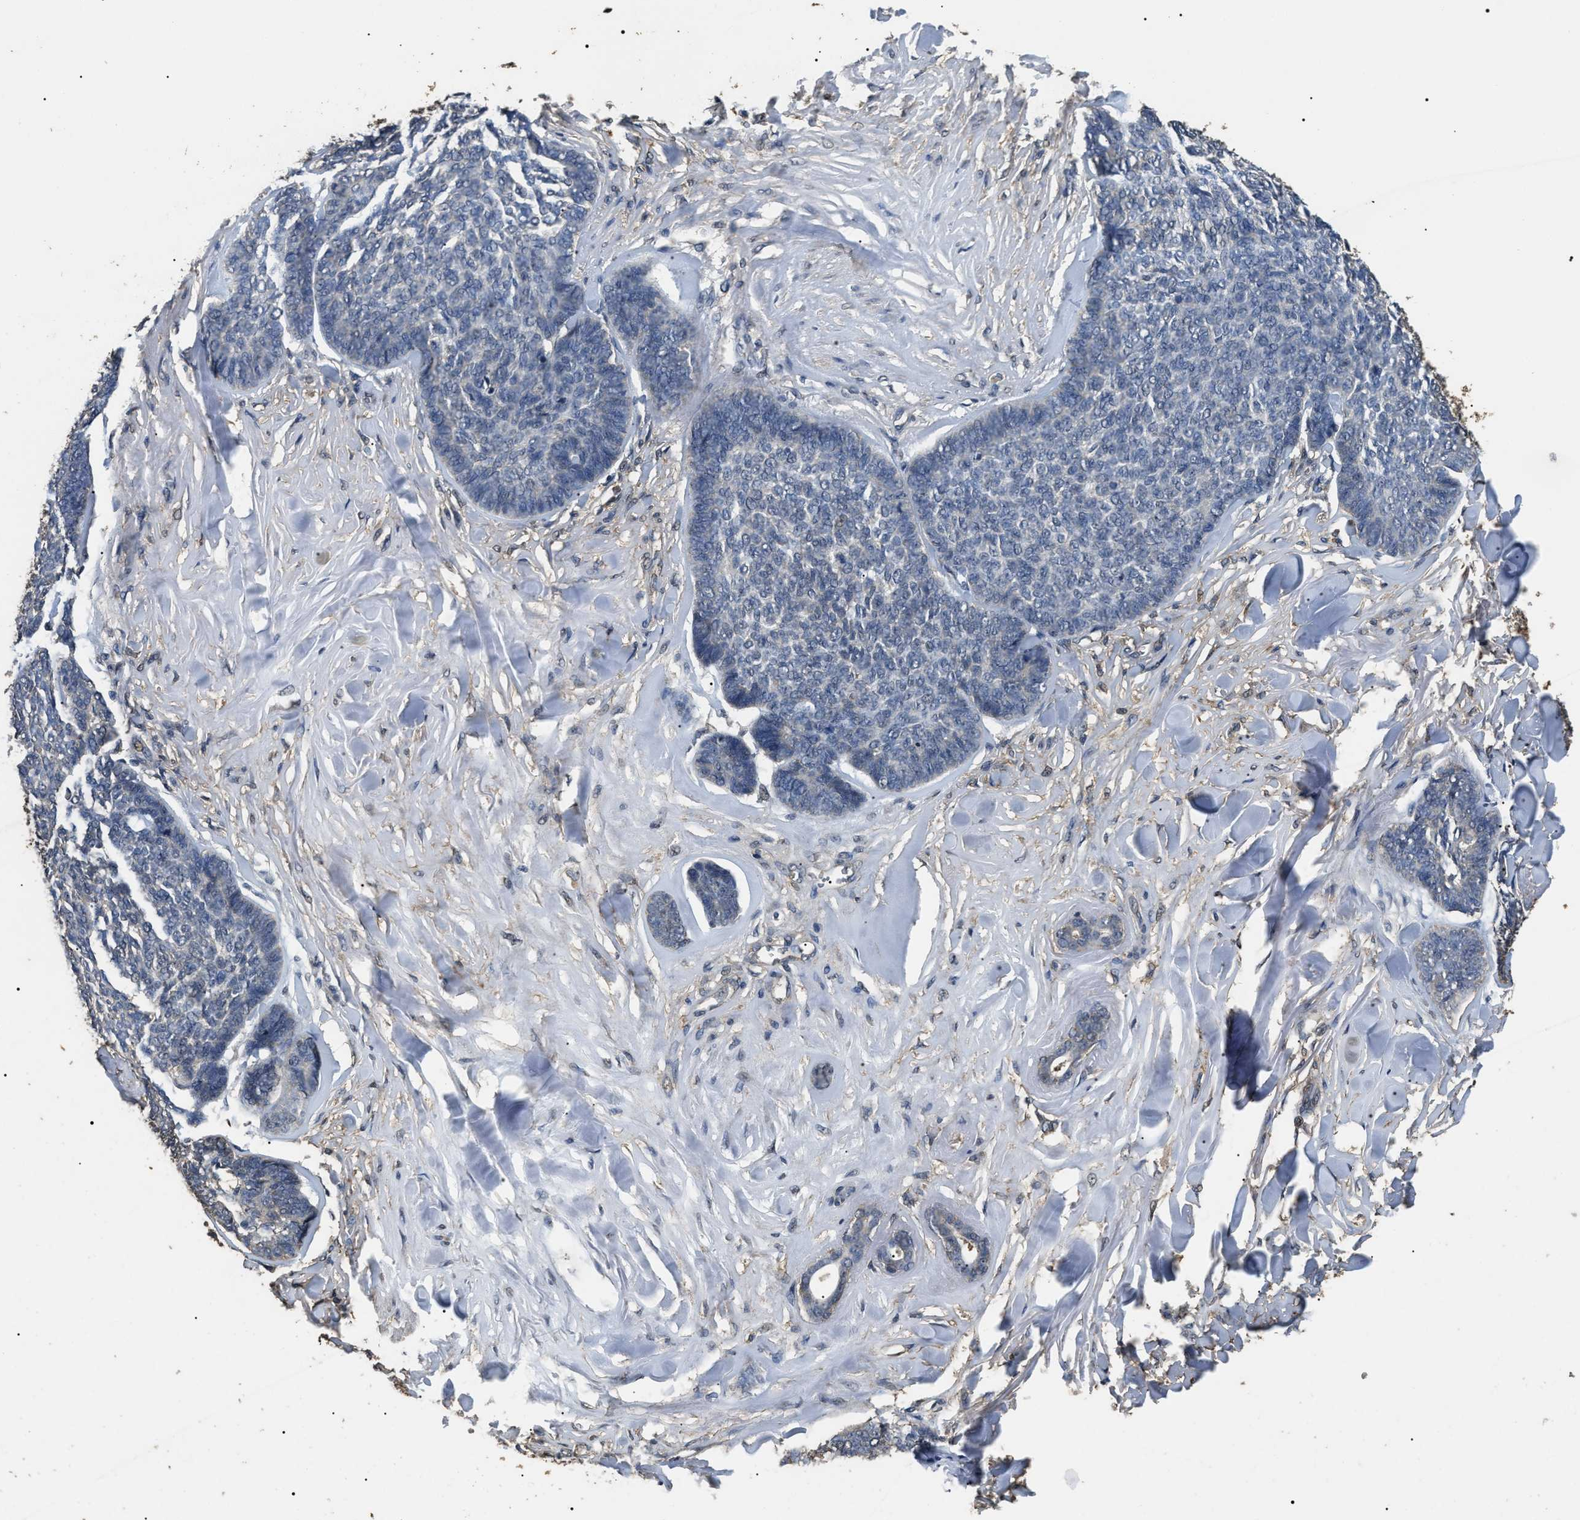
{"staining": {"intensity": "negative", "quantity": "none", "location": "none"}, "tissue": "skin cancer", "cell_type": "Tumor cells", "image_type": "cancer", "snomed": [{"axis": "morphology", "description": "Basal cell carcinoma"}, {"axis": "topography", "description": "Skin"}], "caption": "Skin basal cell carcinoma stained for a protein using immunohistochemistry (IHC) exhibits no positivity tumor cells.", "gene": "PSMD8", "patient": {"sex": "male", "age": 84}}